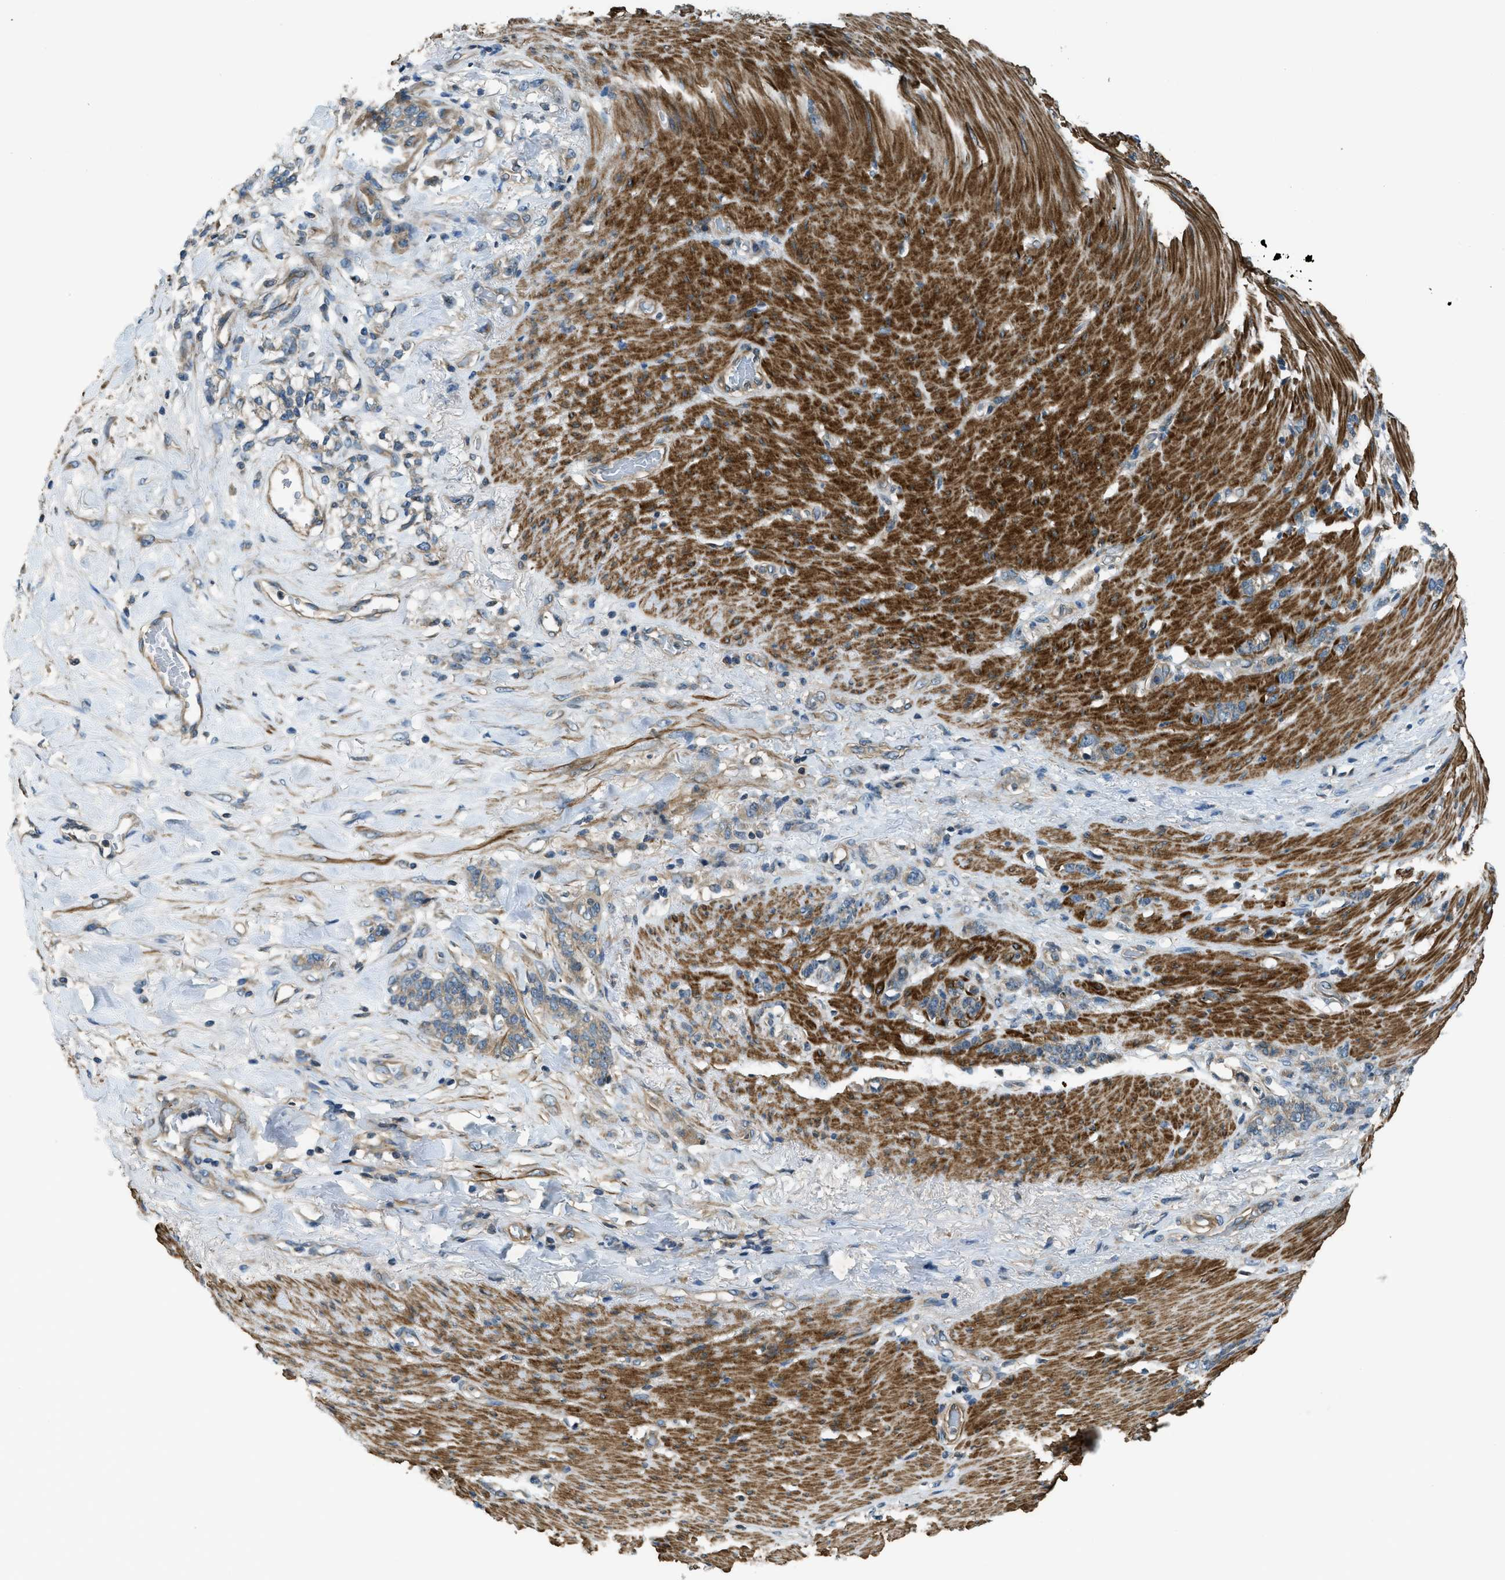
{"staining": {"intensity": "moderate", "quantity": ">75%", "location": "cytoplasmic/membranous"}, "tissue": "stomach cancer", "cell_type": "Tumor cells", "image_type": "cancer", "snomed": [{"axis": "morphology", "description": "Adenocarcinoma, NOS"}, {"axis": "topography", "description": "Stomach, lower"}], "caption": "Protein expression by IHC demonstrates moderate cytoplasmic/membranous expression in approximately >75% of tumor cells in stomach cancer (adenocarcinoma).", "gene": "VEZT", "patient": {"sex": "male", "age": 88}}